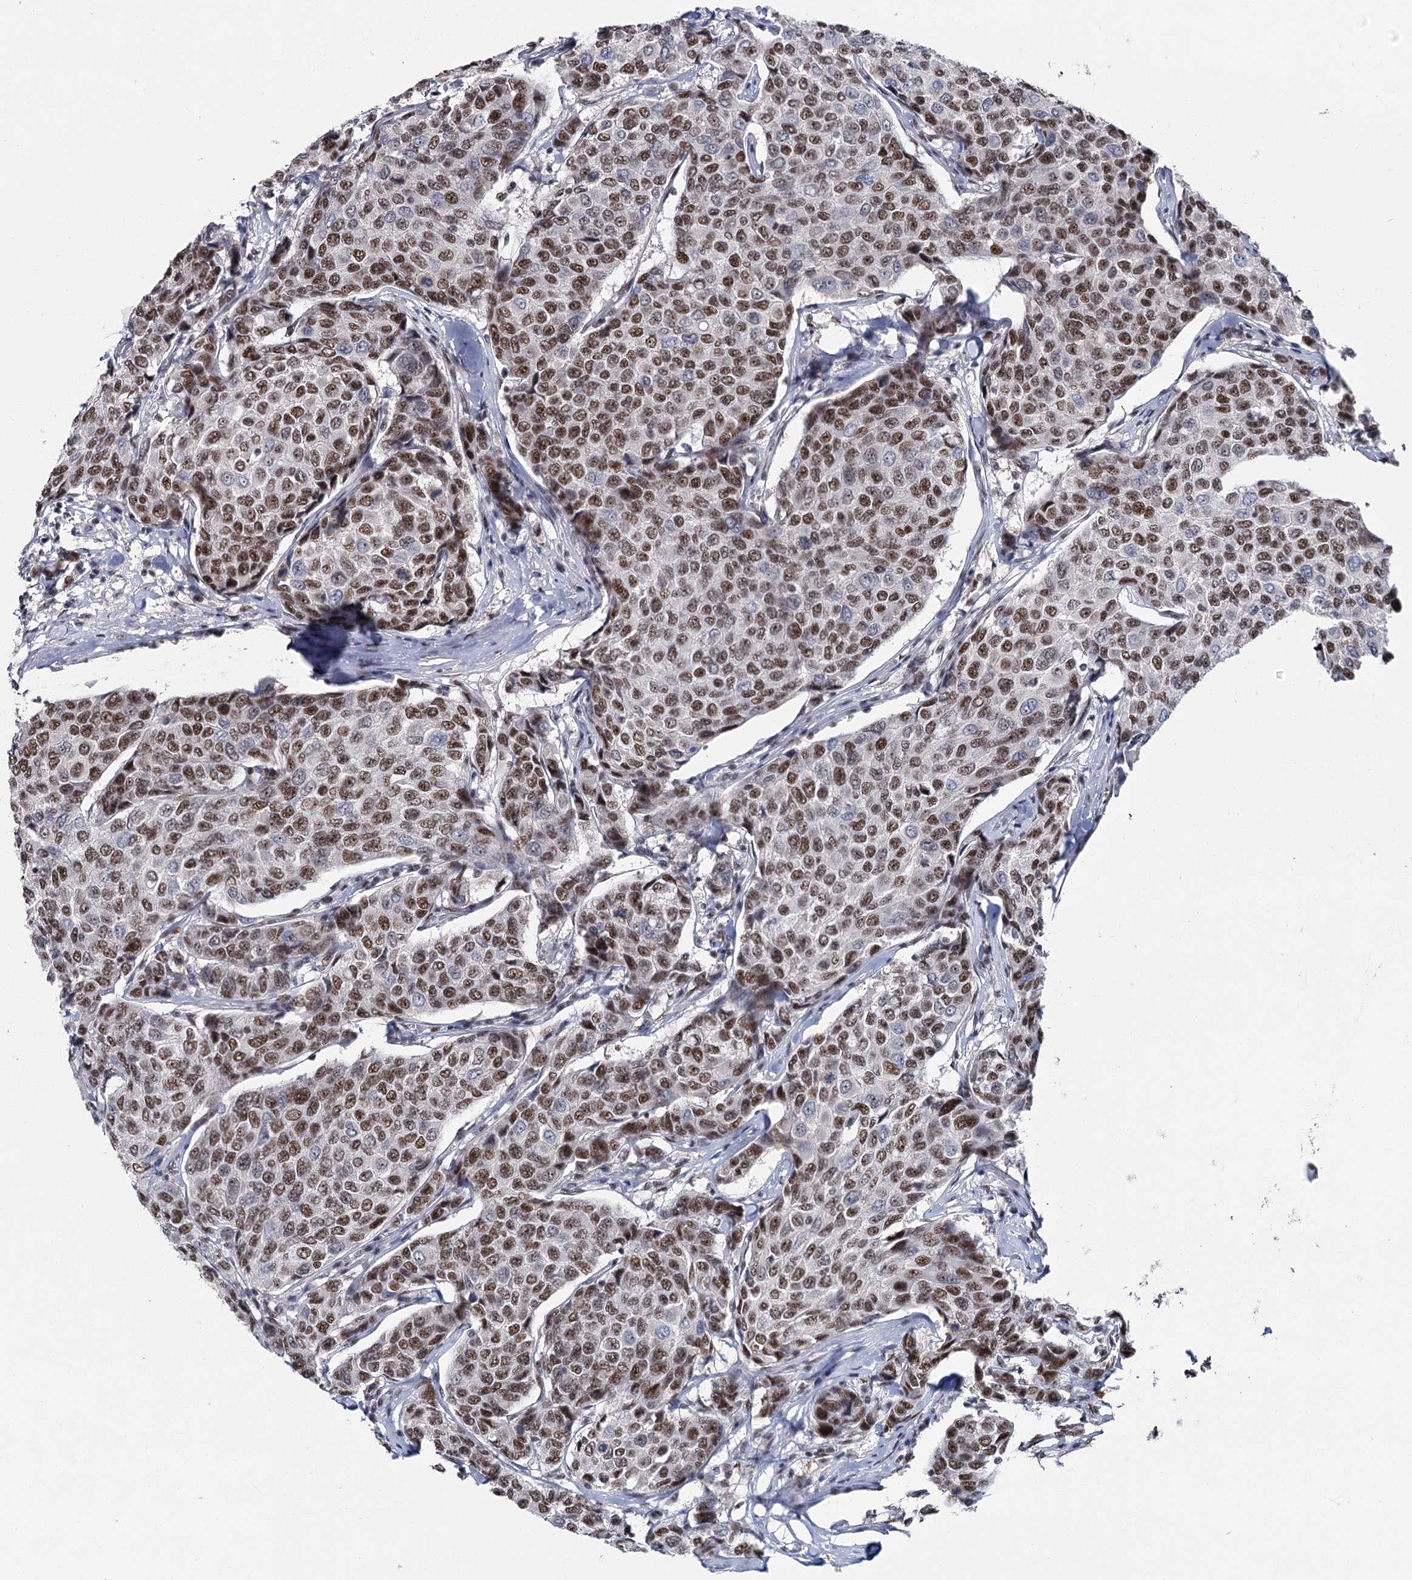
{"staining": {"intensity": "strong", "quantity": ">75%", "location": "nuclear"}, "tissue": "breast cancer", "cell_type": "Tumor cells", "image_type": "cancer", "snomed": [{"axis": "morphology", "description": "Duct carcinoma"}, {"axis": "topography", "description": "Breast"}], "caption": "The image displays staining of breast cancer, revealing strong nuclear protein expression (brown color) within tumor cells.", "gene": "SCAF8", "patient": {"sex": "female", "age": 55}}